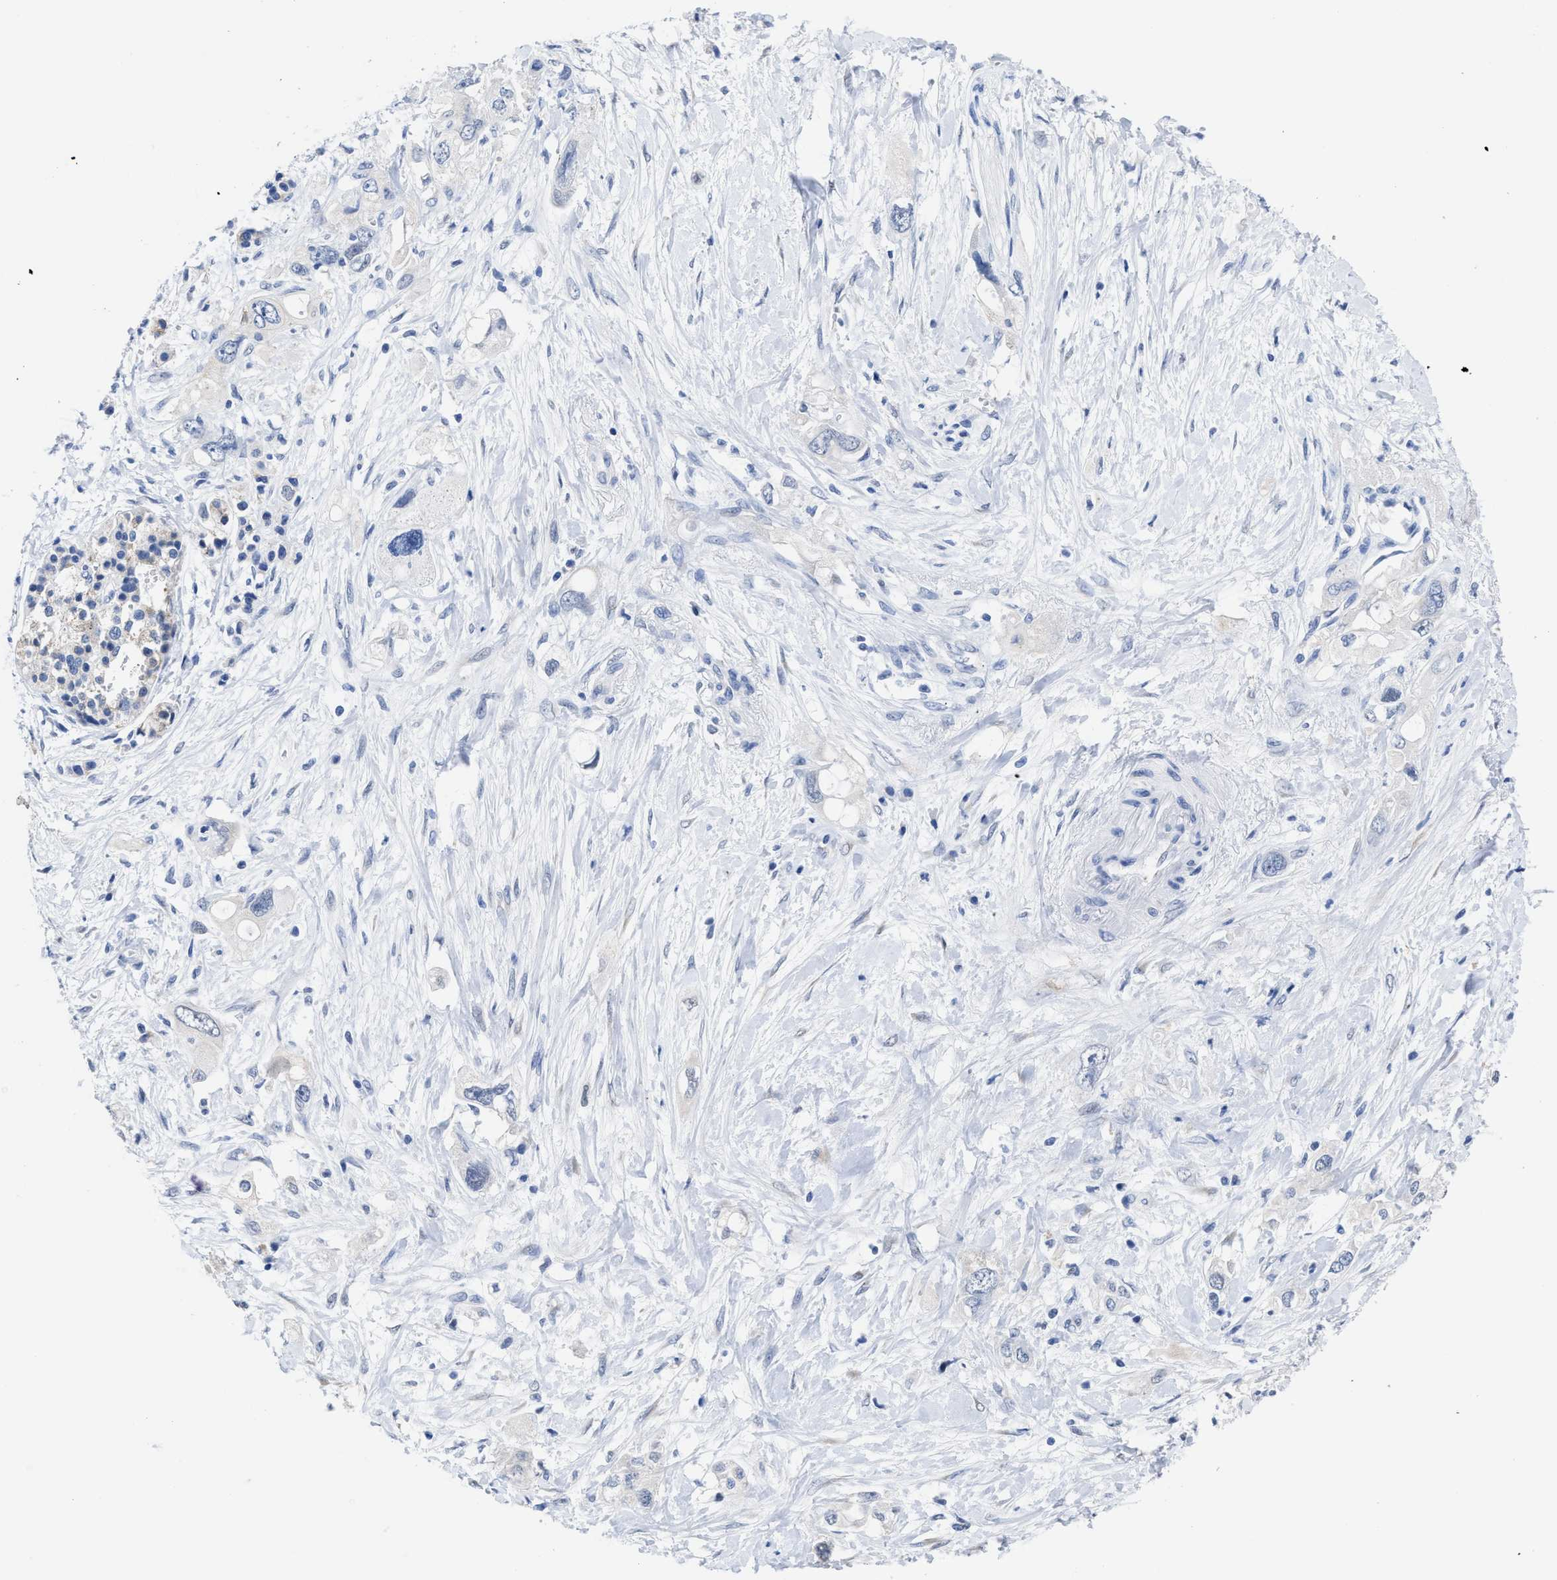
{"staining": {"intensity": "negative", "quantity": "none", "location": "none"}, "tissue": "pancreatic cancer", "cell_type": "Tumor cells", "image_type": "cancer", "snomed": [{"axis": "morphology", "description": "Adenocarcinoma, NOS"}, {"axis": "topography", "description": "Pancreas"}], "caption": "High power microscopy histopathology image of an IHC histopathology image of pancreatic cancer, revealing no significant positivity in tumor cells.", "gene": "HOOK1", "patient": {"sex": "female", "age": 56}}